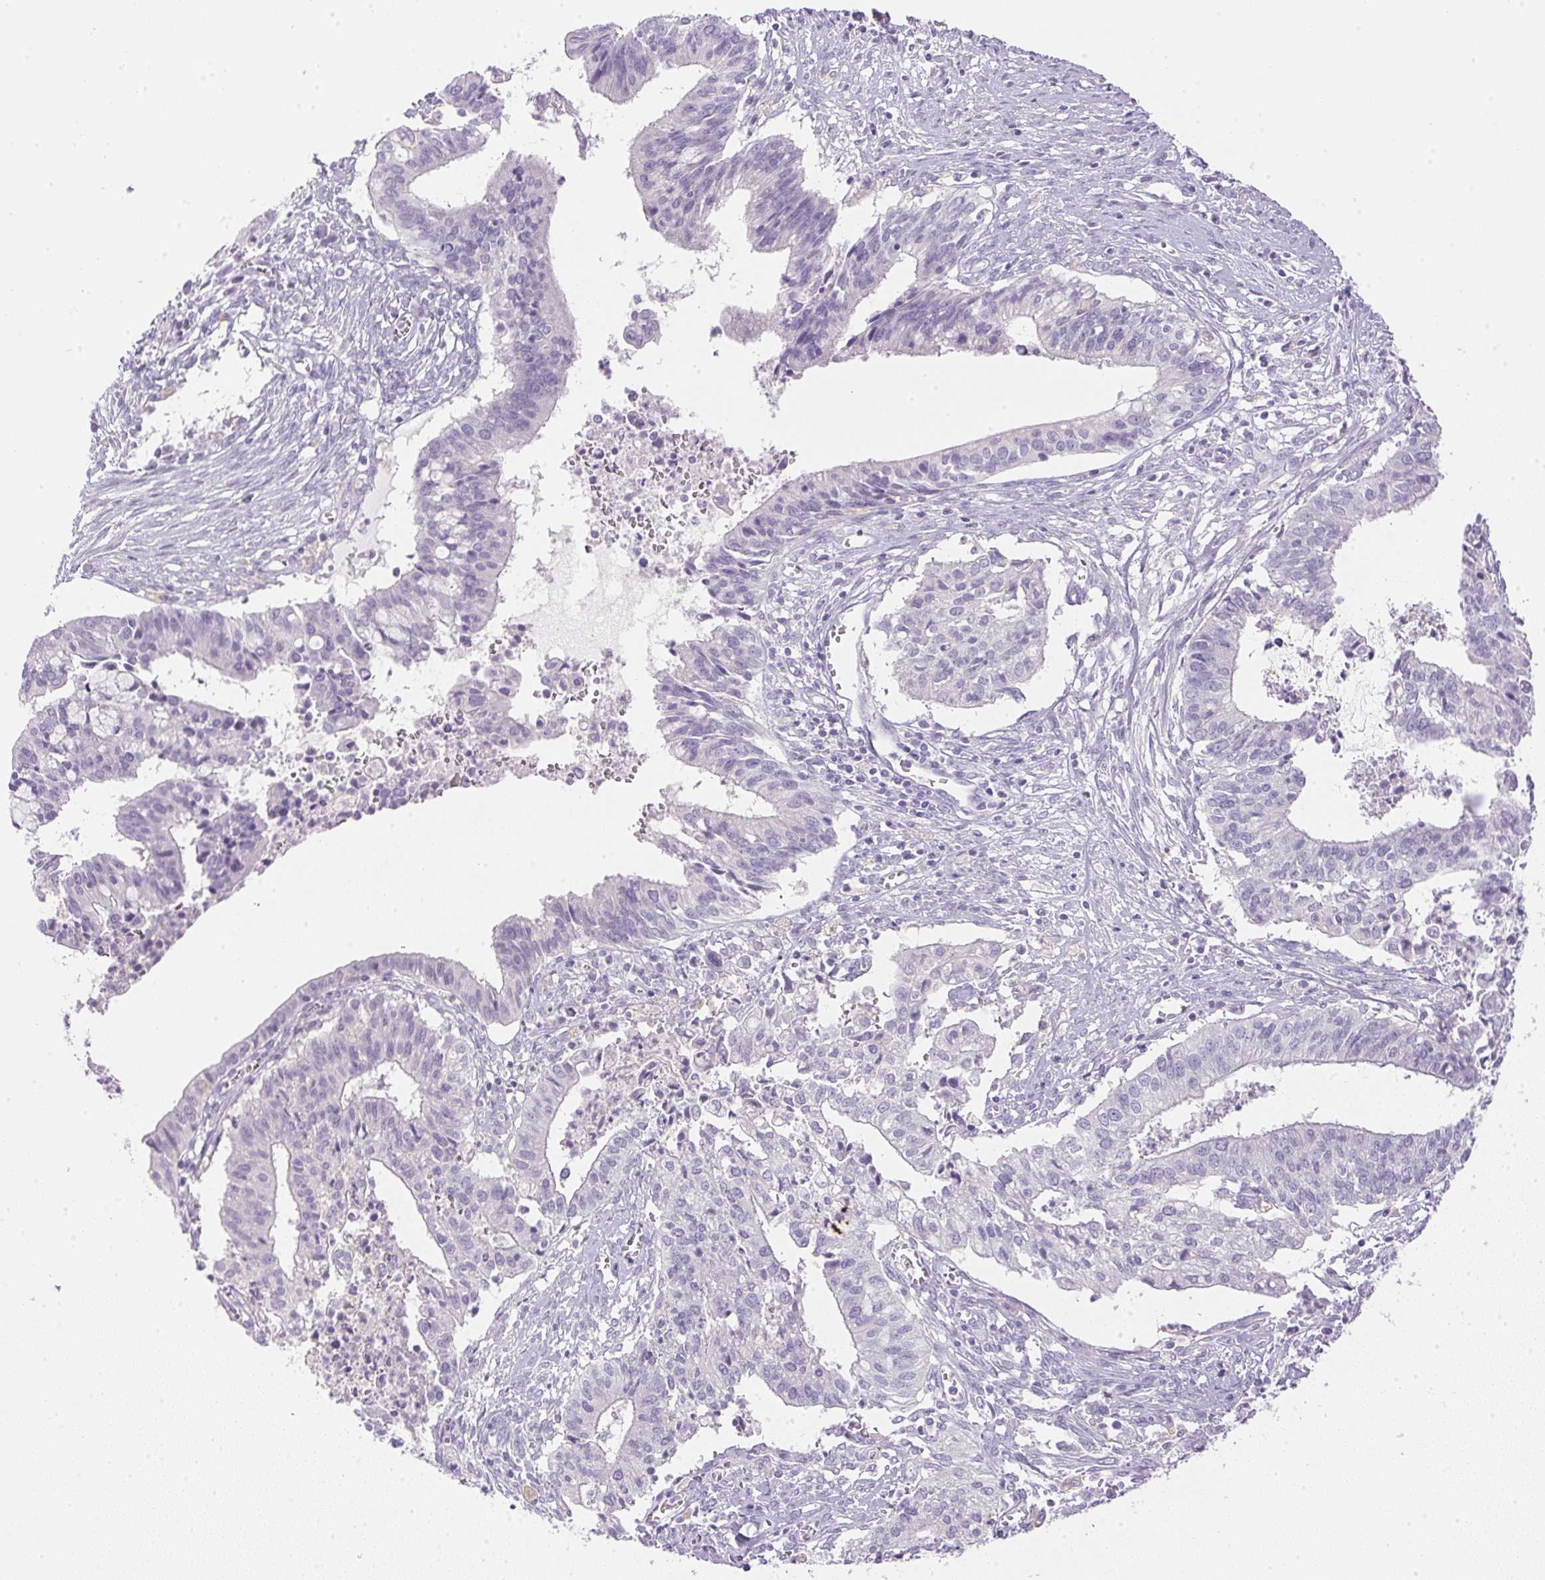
{"staining": {"intensity": "negative", "quantity": "none", "location": "none"}, "tissue": "cervical cancer", "cell_type": "Tumor cells", "image_type": "cancer", "snomed": [{"axis": "morphology", "description": "Adenocarcinoma, NOS"}, {"axis": "topography", "description": "Cervix"}], "caption": "There is no significant expression in tumor cells of cervical cancer (adenocarcinoma).", "gene": "ATP6V1G3", "patient": {"sex": "female", "age": 44}}